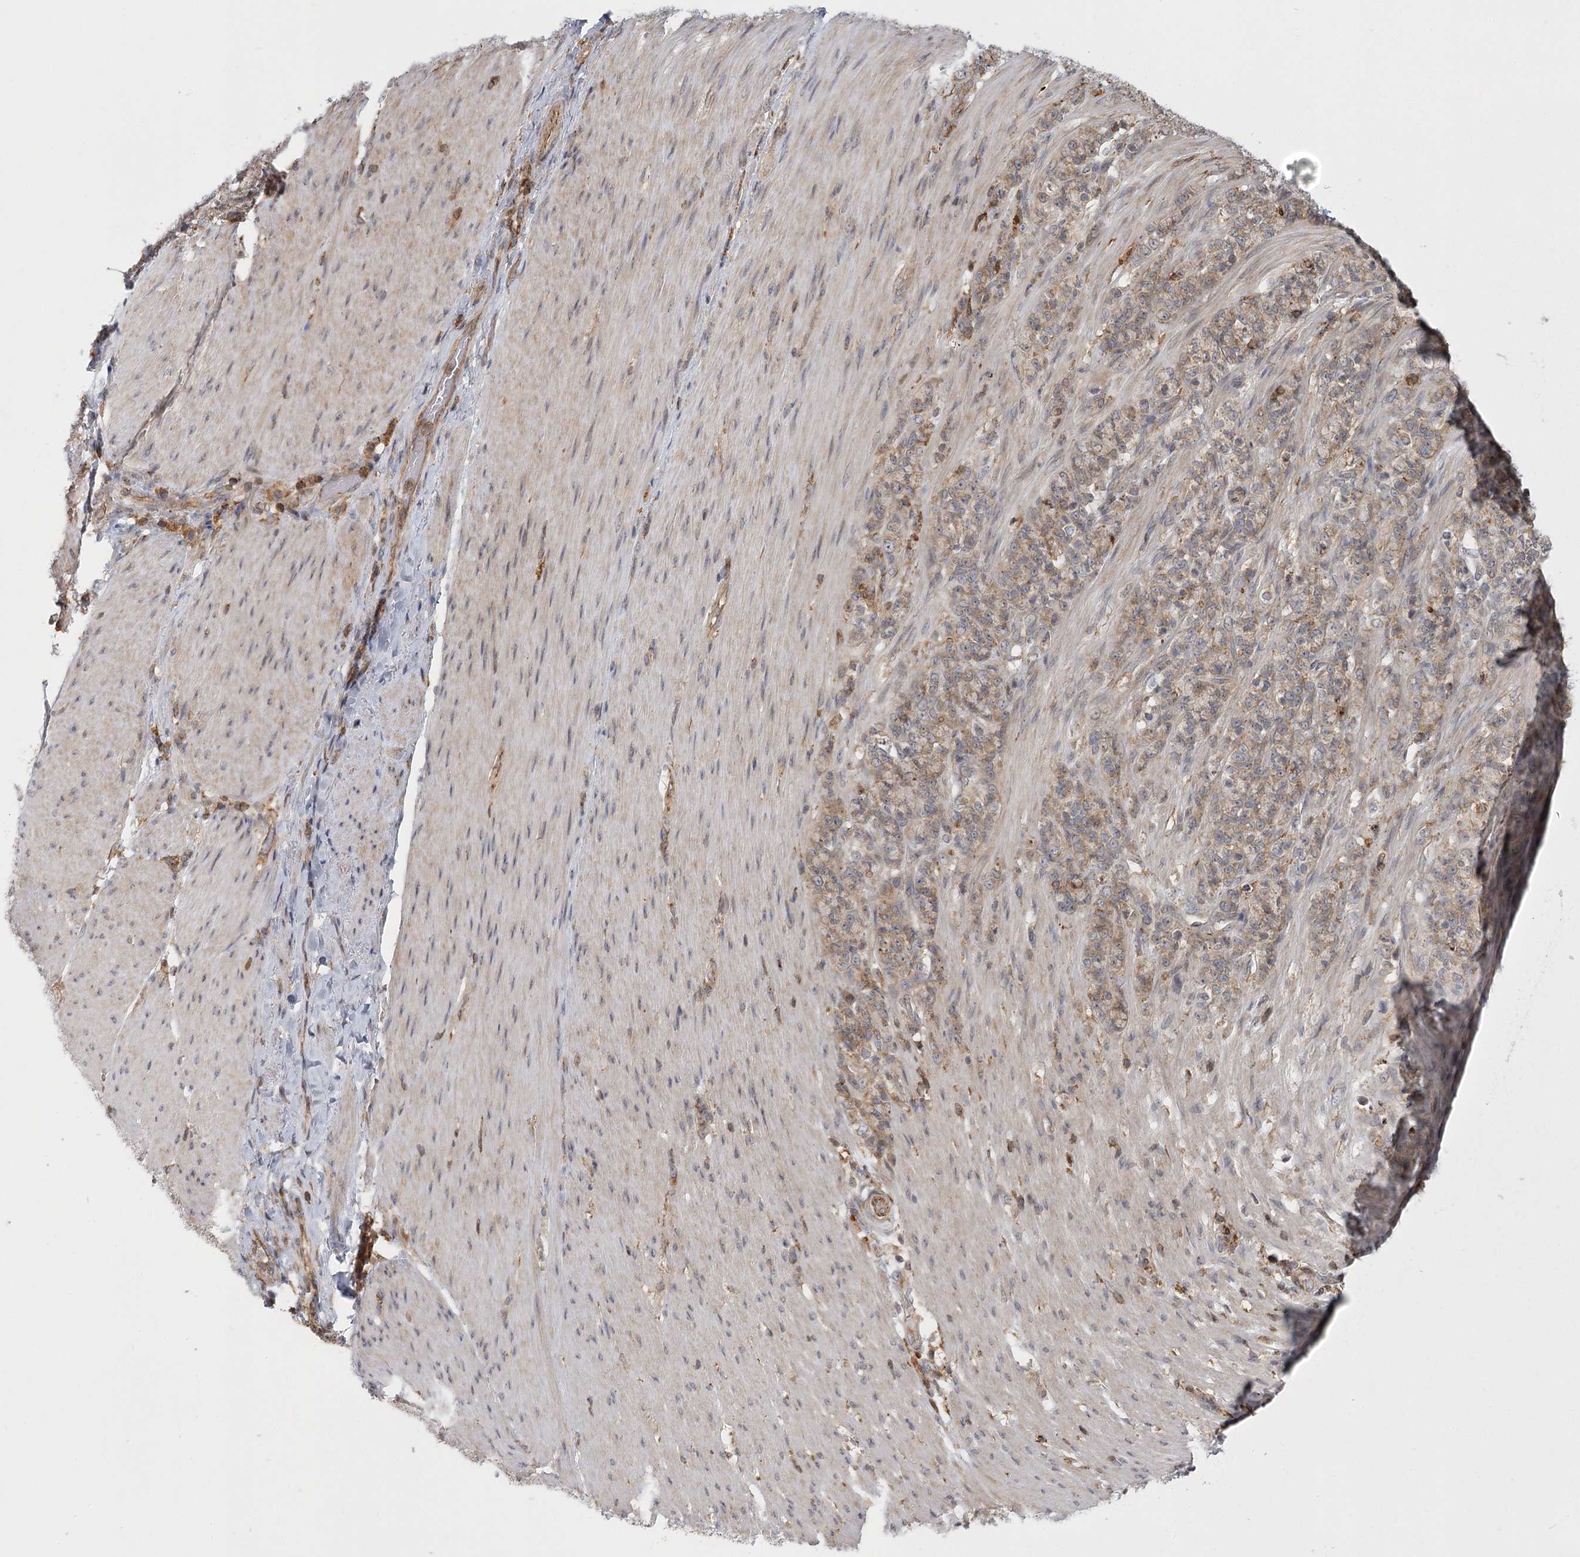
{"staining": {"intensity": "moderate", "quantity": "<25%", "location": "cytoplasmic/membranous"}, "tissue": "stomach cancer", "cell_type": "Tumor cells", "image_type": "cancer", "snomed": [{"axis": "morphology", "description": "Adenocarcinoma, NOS"}, {"axis": "topography", "description": "Stomach"}], "caption": "The image reveals a brown stain indicating the presence of a protein in the cytoplasmic/membranous of tumor cells in stomach adenocarcinoma.", "gene": "MEPE", "patient": {"sex": "female", "age": 79}}